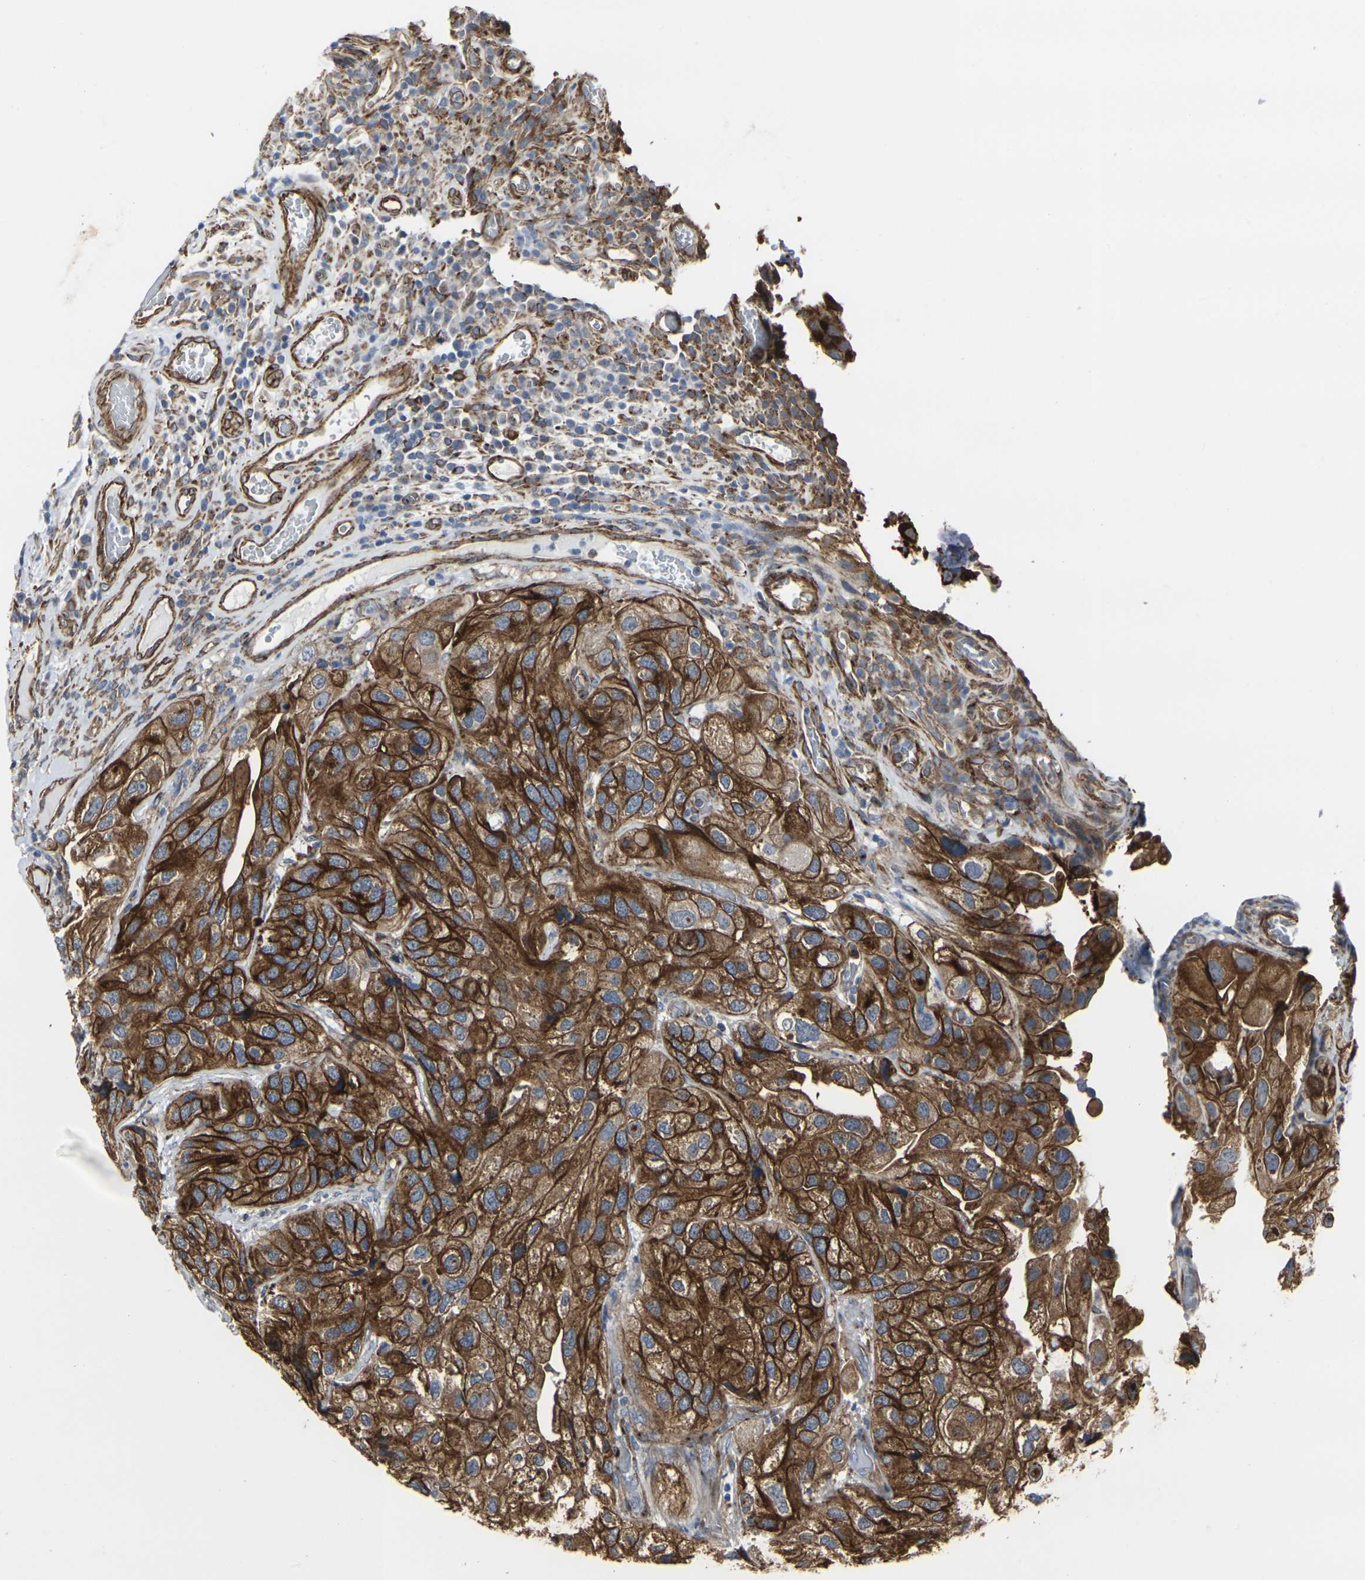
{"staining": {"intensity": "strong", "quantity": ">75%", "location": "cytoplasmic/membranous"}, "tissue": "urothelial cancer", "cell_type": "Tumor cells", "image_type": "cancer", "snomed": [{"axis": "morphology", "description": "Urothelial carcinoma, High grade"}, {"axis": "topography", "description": "Urinary bladder"}], "caption": "A brown stain labels strong cytoplasmic/membranous staining of a protein in human urothelial cancer tumor cells.", "gene": "MYOF", "patient": {"sex": "female", "age": 64}}